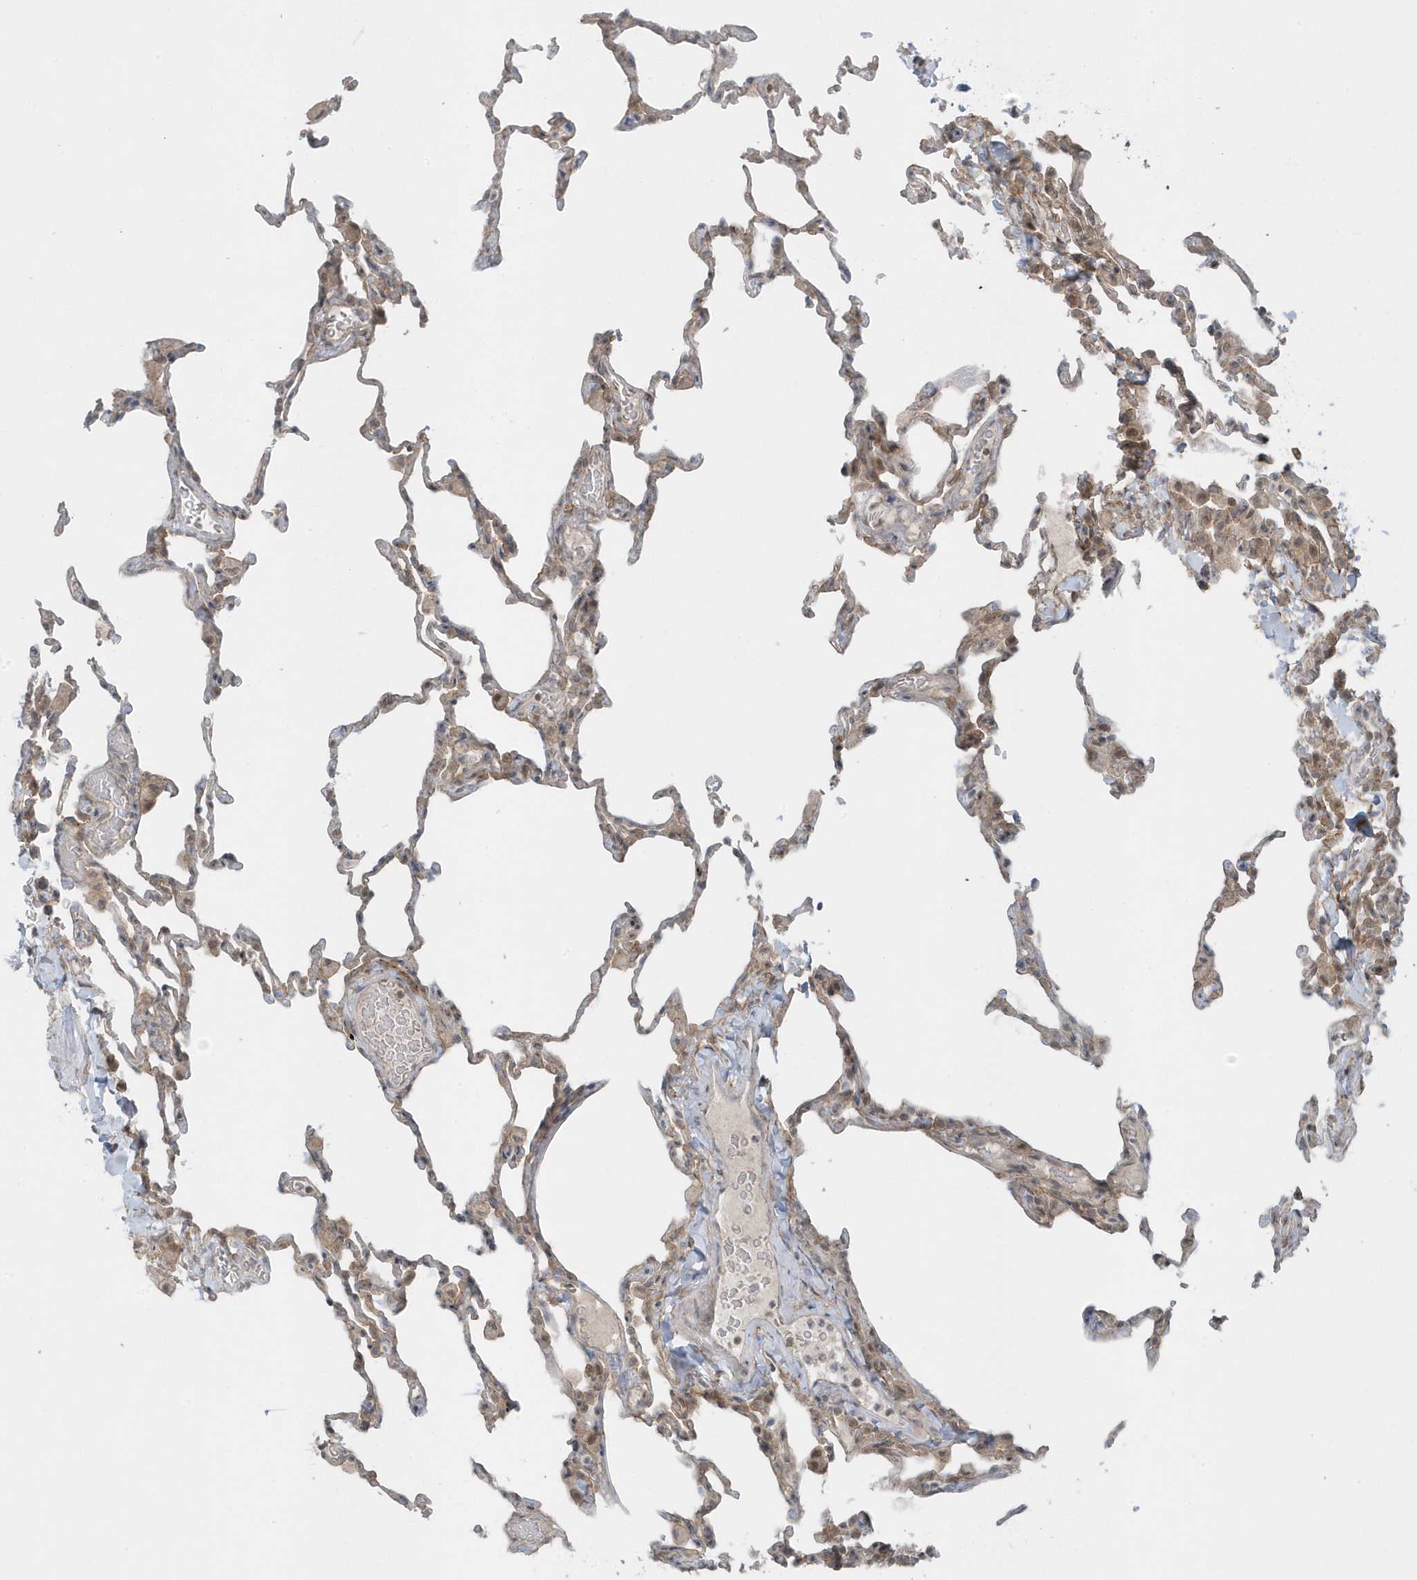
{"staining": {"intensity": "weak", "quantity": "<25%", "location": "cytoplasmic/membranous"}, "tissue": "lung", "cell_type": "Alveolar cells", "image_type": "normal", "snomed": [{"axis": "morphology", "description": "Normal tissue, NOS"}, {"axis": "topography", "description": "Lung"}], "caption": "Immunohistochemistry (IHC) of unremarkable human lung reveals no expression in alveolar cells.", "gene": "PARD3B", "patient": {"sex": "male", "age": 20}}